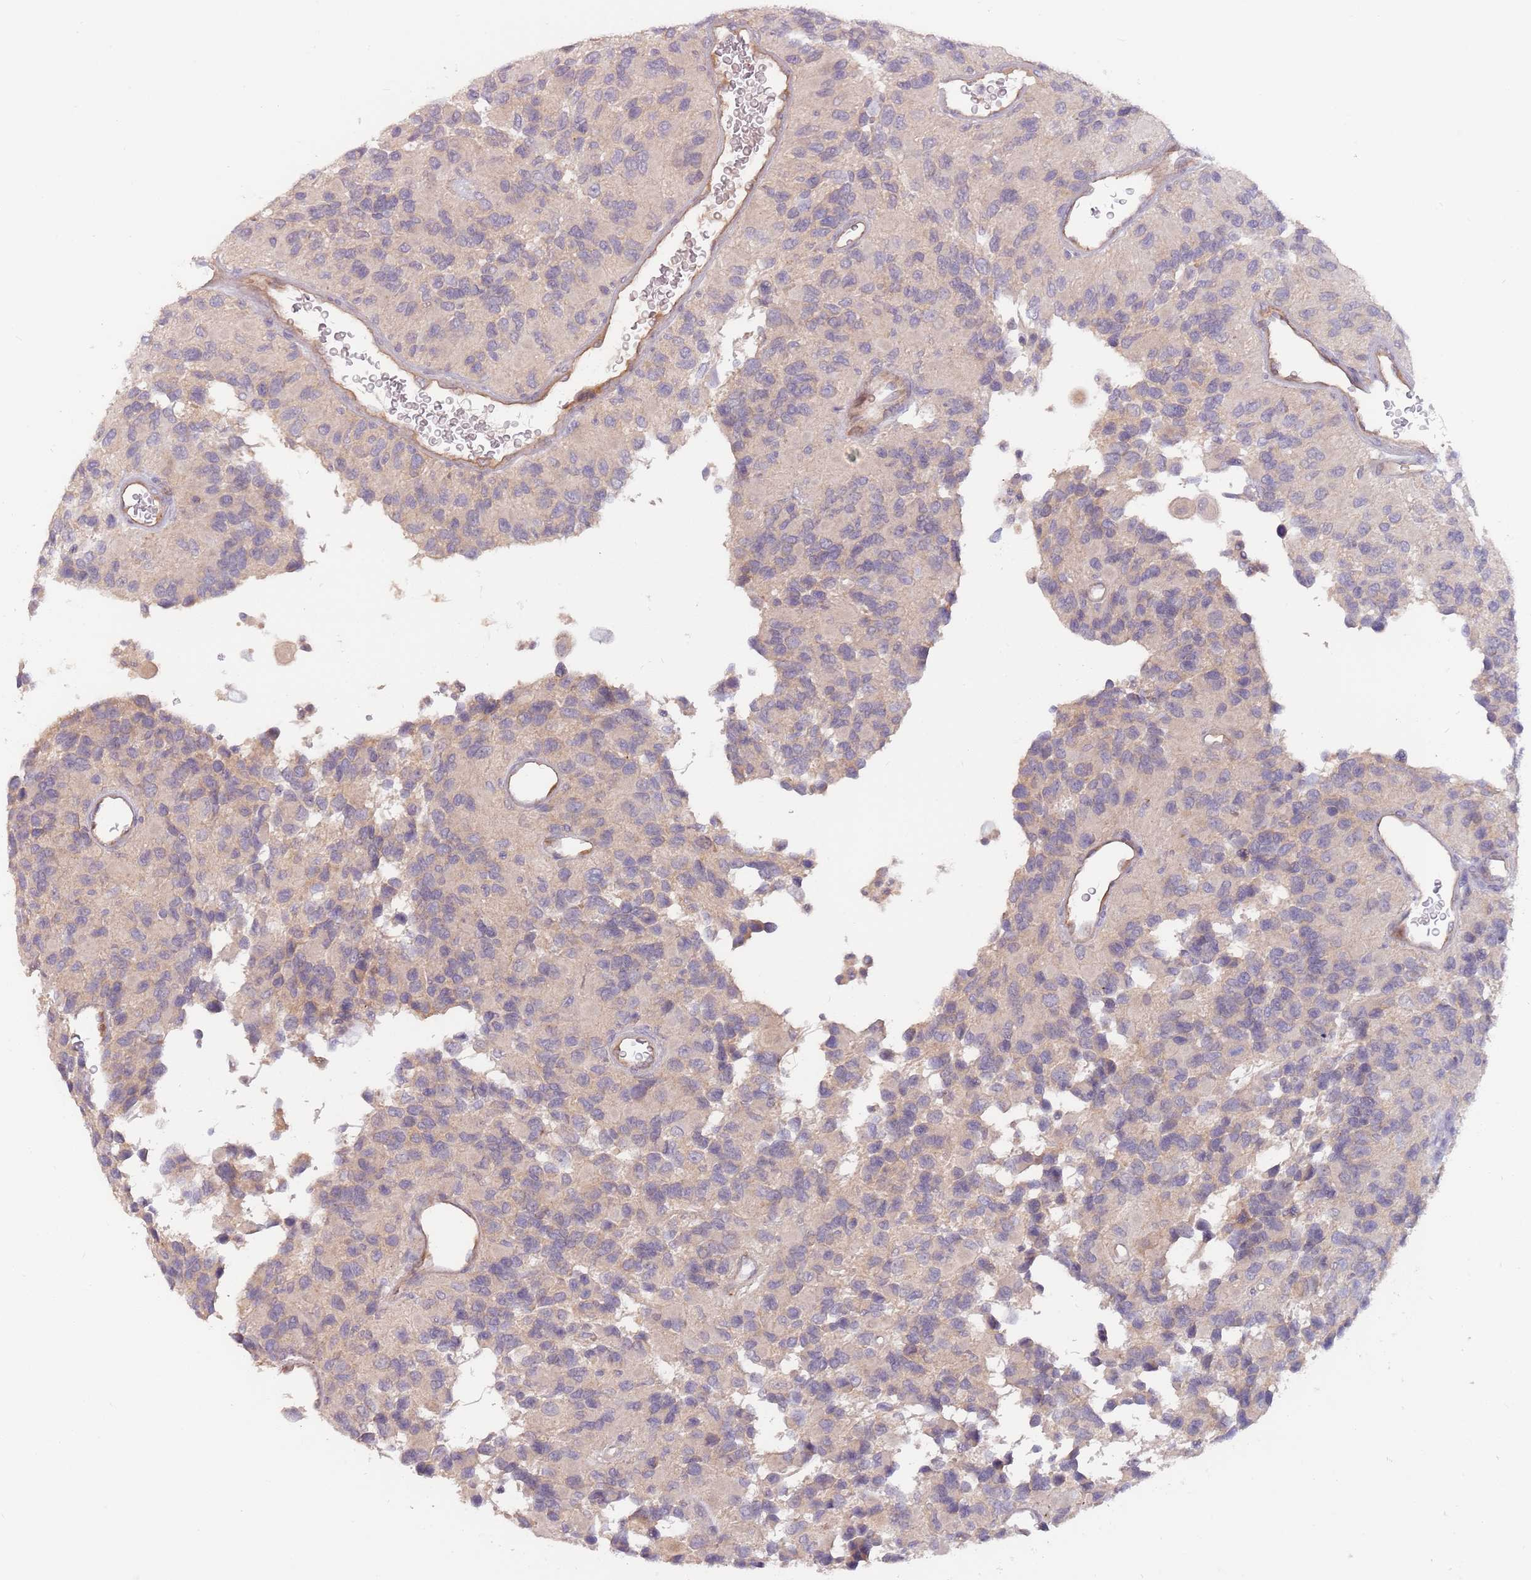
{"staining": {"intensity": "negative", "quantity": "none", "location": "none"}, "tissue": "glioma", "cell_type": "Tumor cells", "image_type": "cancer", "snomed": [{"axis": "morphology", "description": "Glioma, malignant, High grade"}, {"axis": "topography", "description": "Brain"}], "caption": "Image shows no significant protein staining in tumor cells of glioma.", "gene": "SAV1", "patient": {"sex": "male", "age": 77}}